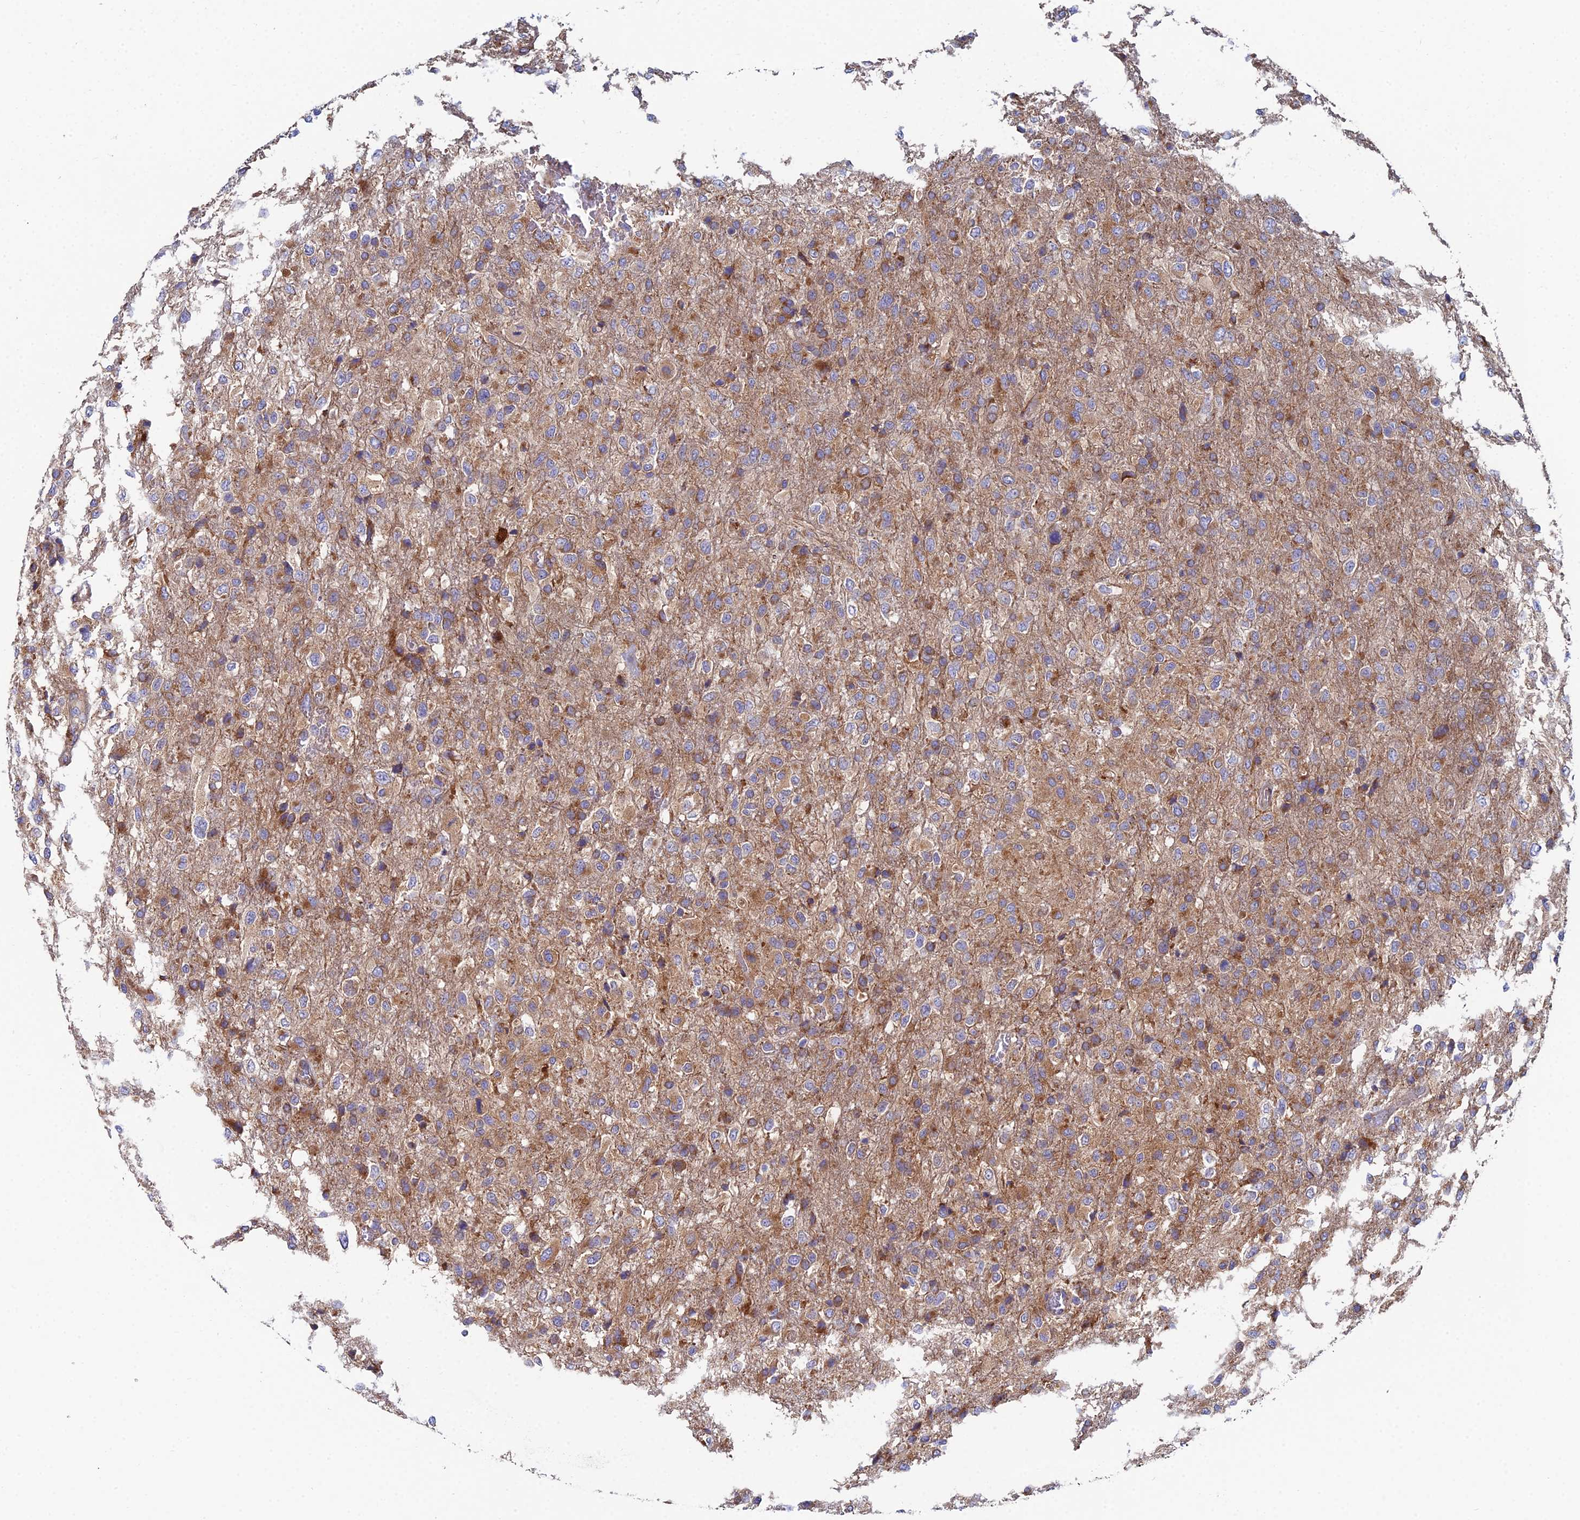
{"staining": {"intensity": "moderate", "quantity": "25%-75%", "location": "cytoplasmic/membranous"}, "tissue": "glioma", "cell_type": "Tumor cells", "image_type": "cancer", "snomed": [{"axis": "morphology", "description": "Glioma, malignant, High grade"}, {"axis": "topography", "description": "Brain"}], "caption": "Tumor cells show medium levels of moderate cytoplasmic/membranous positivity in approximately 25%-75% of cells in glioma.", "gene": "CLCN3", "patient": {"sex": "female", "age": 74}}